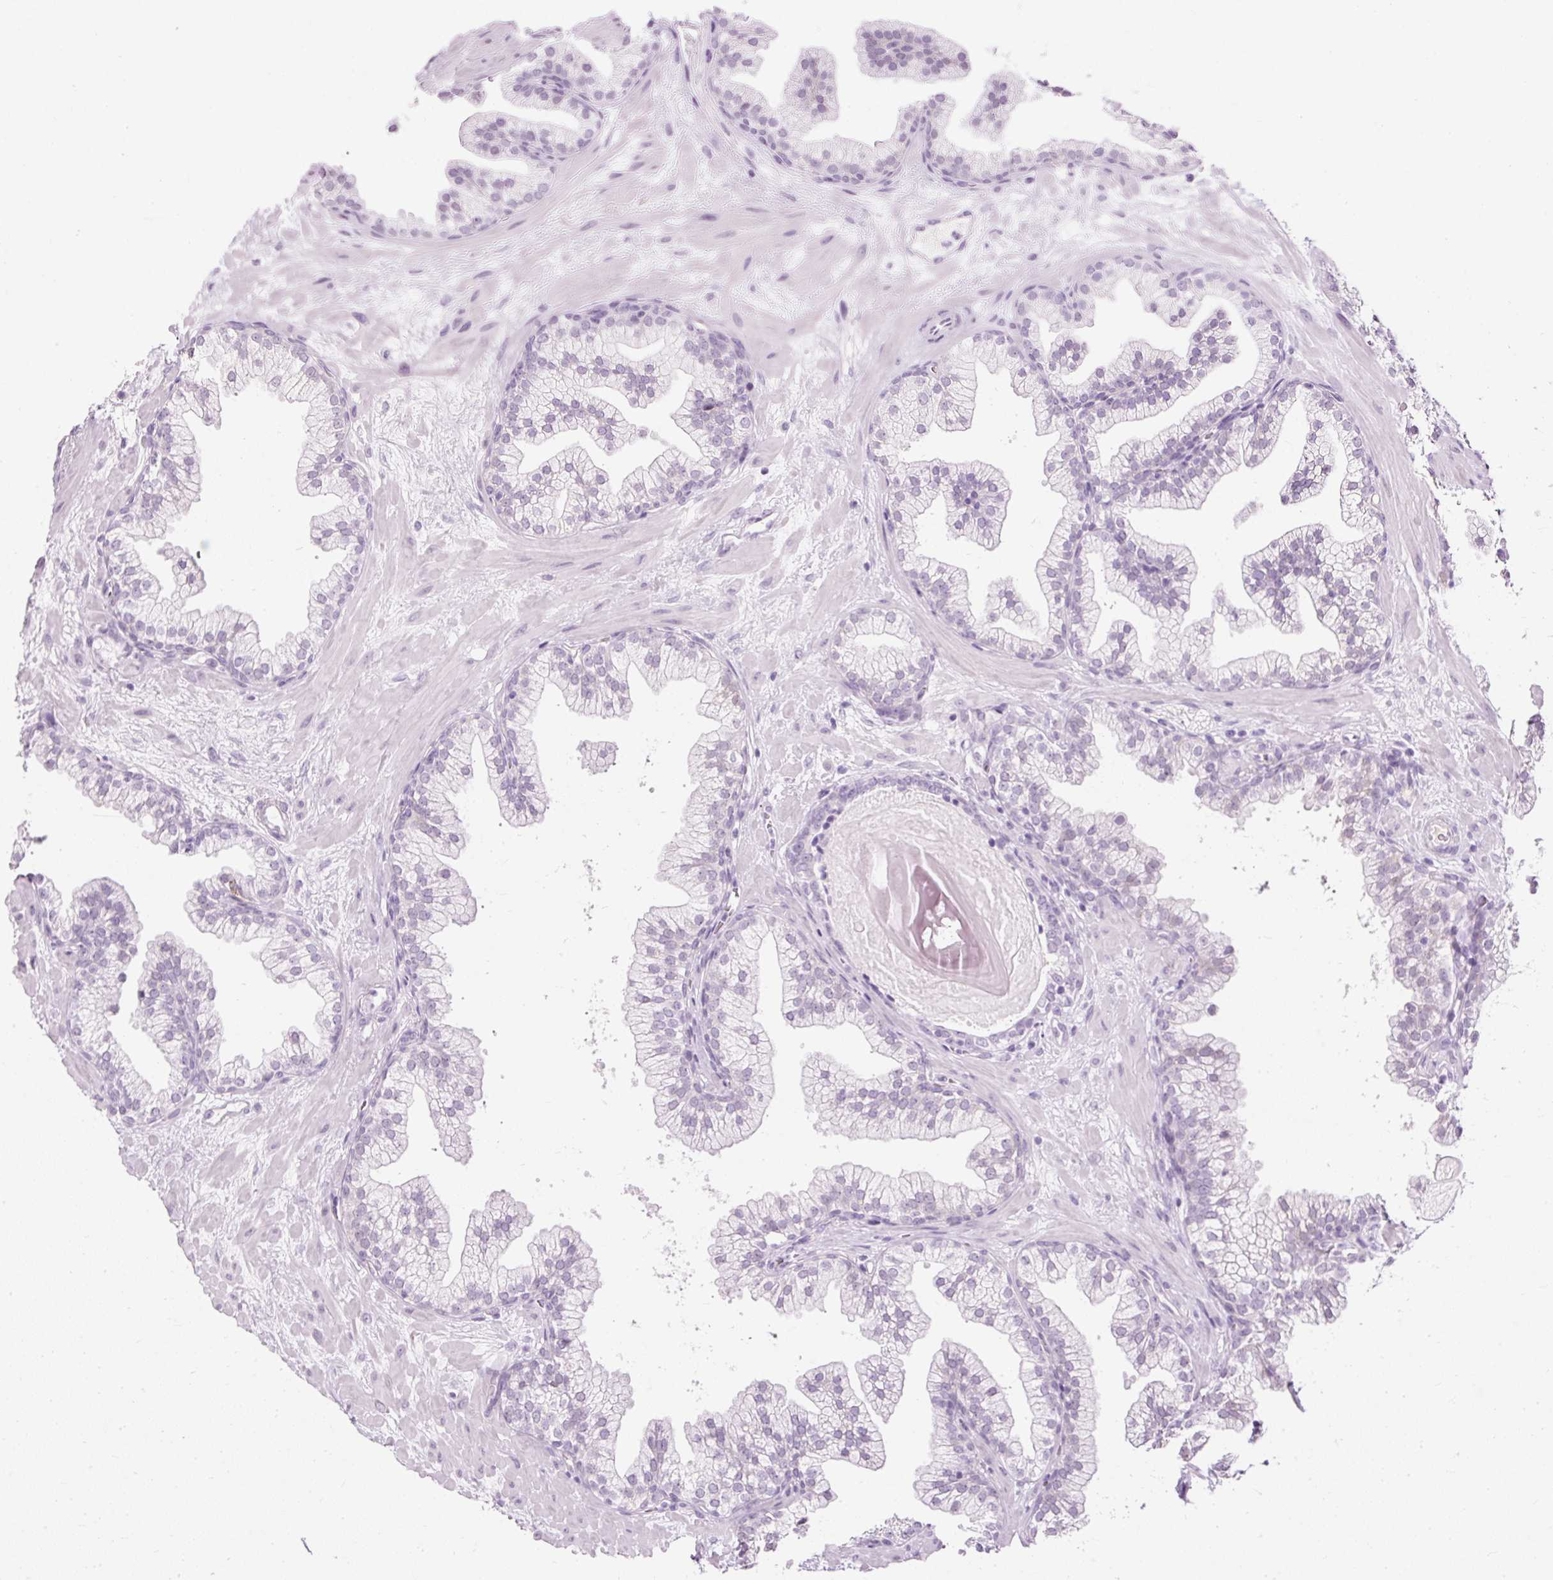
{"staining": {"intensity": "negative", "quantity": "none", "location": "none"}, "tissue": "prostate", "cell_type": "Glandular cells", "image_type": "normal", "snomed": [{"axis": "morphology", "description": "Normal tissue, NOS"}, {"axis": "topography", "description": "Prostate"}, {"axis": "topography", "description": "Peripheral nerve tissue"}], "caption": "Glandular cells are negative for protein expression in normal human prostate. (DAB IHC with hematoxylin counter stain).", "gene": "PDE6B", "patient": {"sex": "male", "age": 61}}